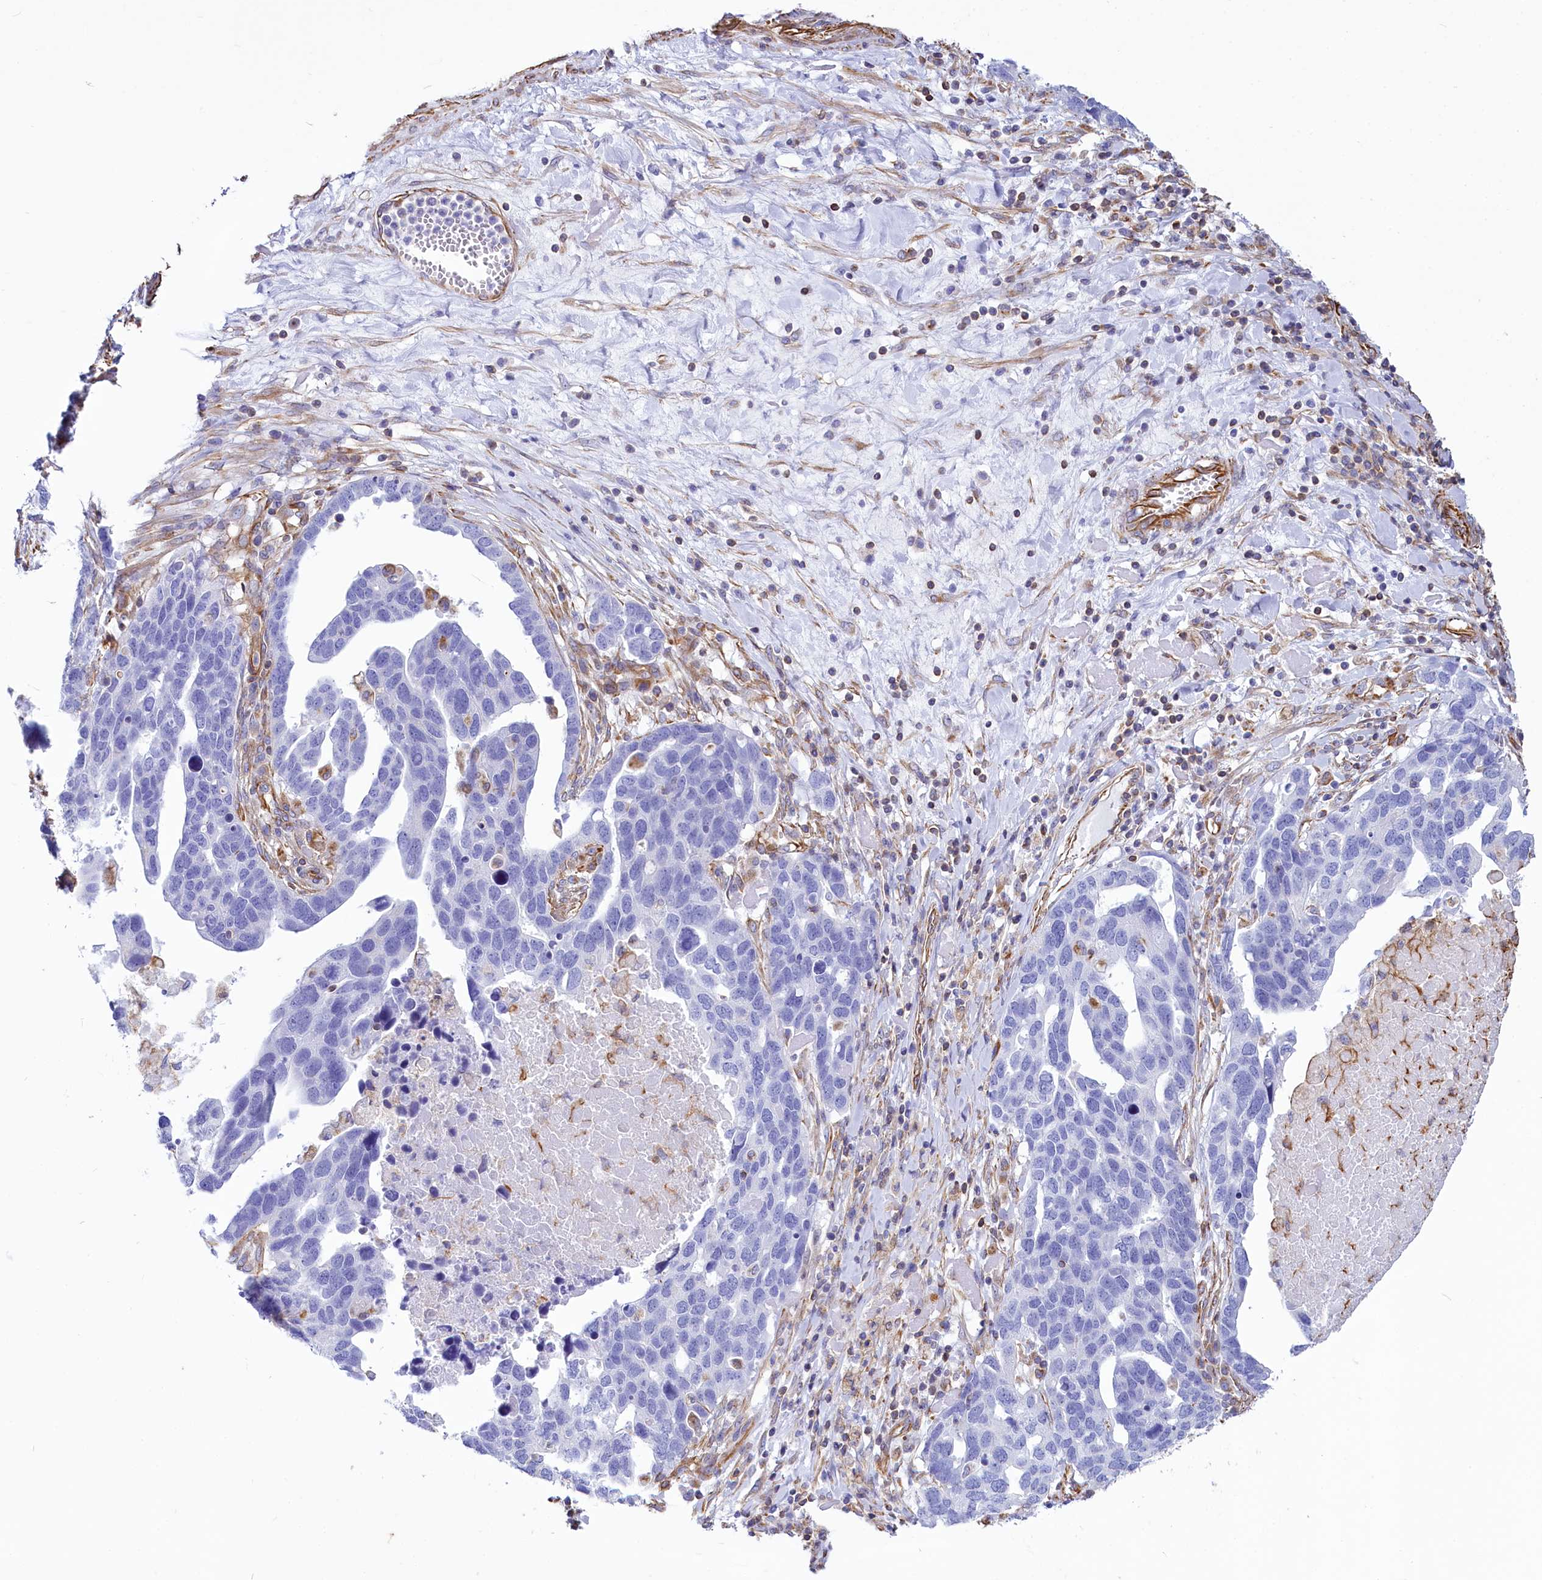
{"staining": {"intensity": "negative", "quantity": "none", "location": "none"}, "tissue": "ovarian cancer", "cell_type": "Tumor cells", "image_type": "cancer", "snomed": [{"axis": "morphology", "description": "Cystadenocarcinoma, serous, NOS"}, {"axis": "topography", "description": "Ovary"}], "caption": "Ovarian serous cystadenocarcinoma was stained to show a protein in brown. There is no significant staining in tumor cells. Nuclei are stained in blue.", "gene": "CD99", "patient": {"sex": "female", "age": 54}}